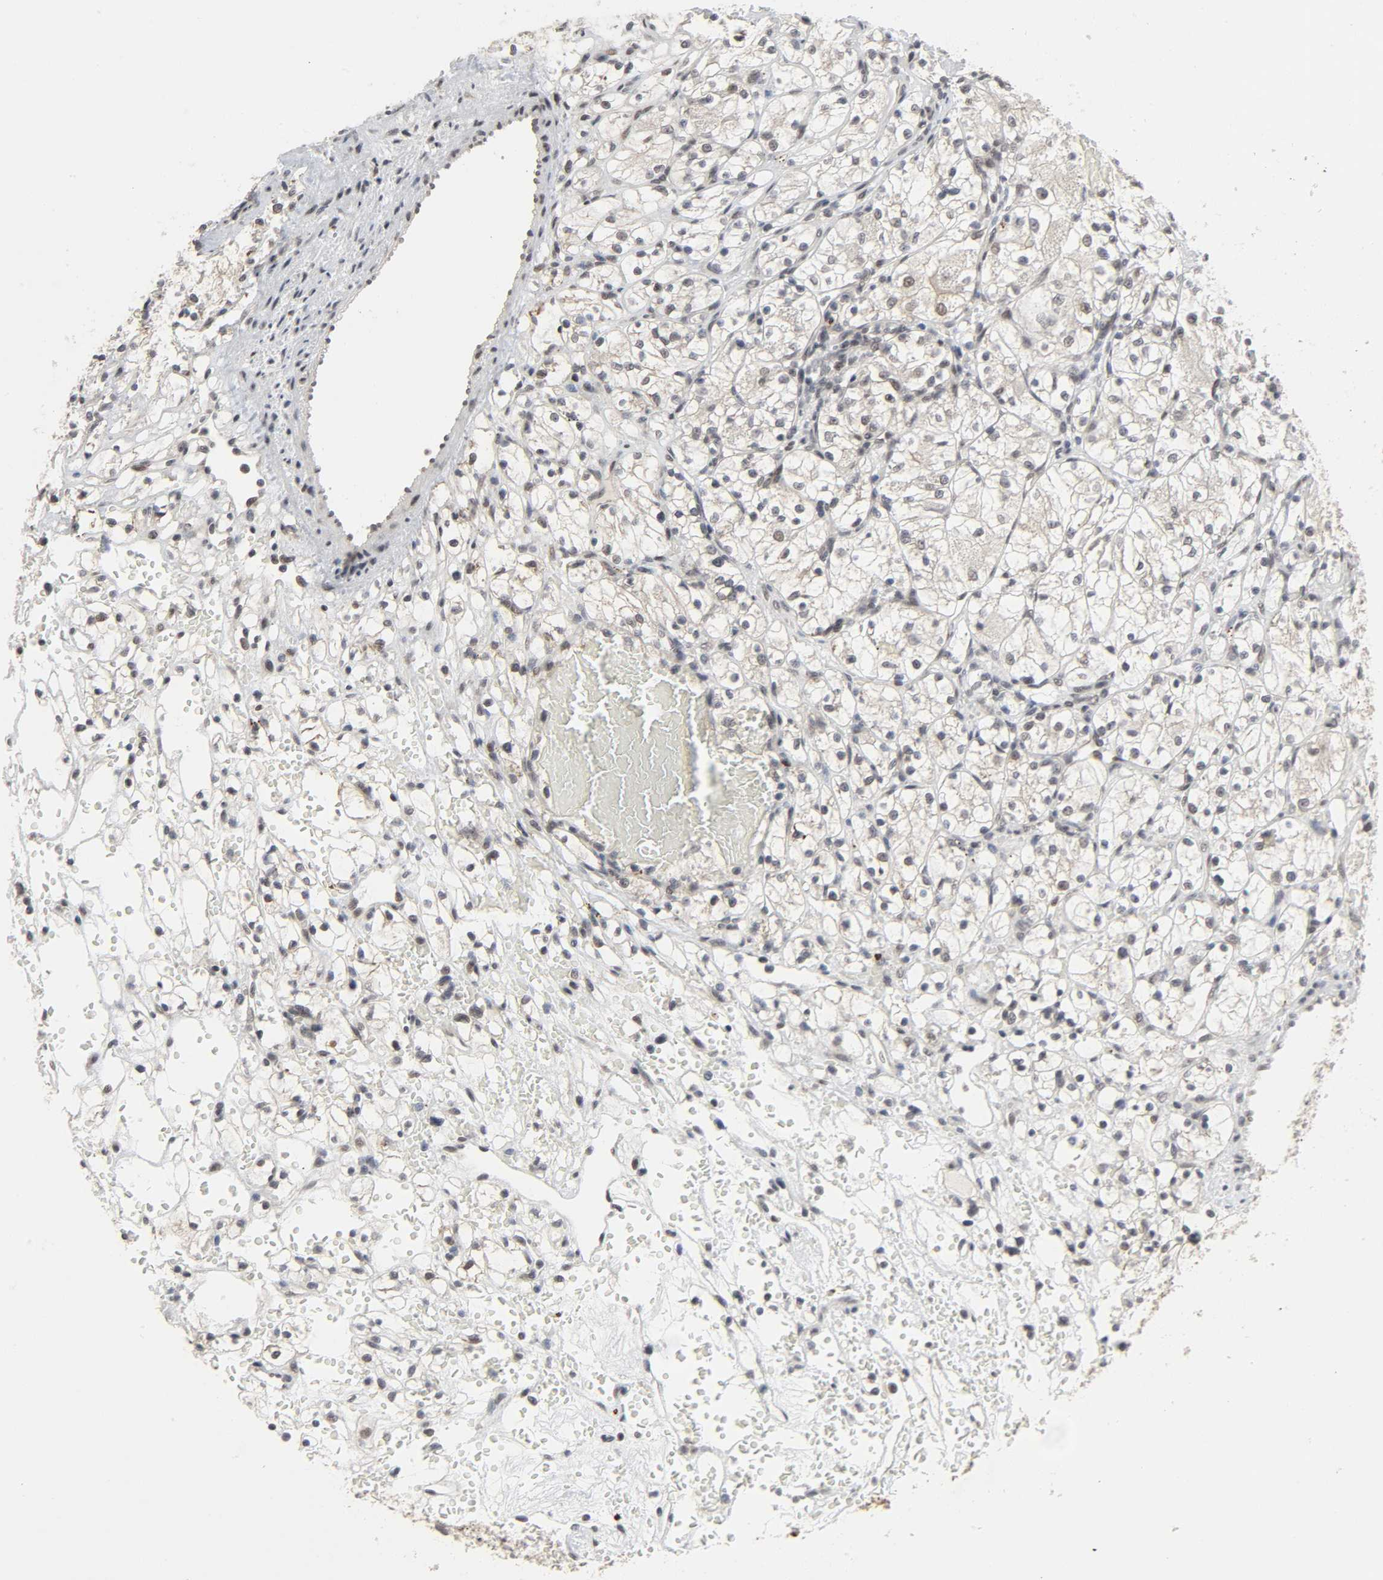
{"staining": {"intensity": "weak", "quantity": "<25%", "location": "nuclear"}, "tissue": "renal cancer", "cell_type": "Tumor cells", "image_type": "cancer", "snomed": [{"axis": "morphology", "description": "Adenocarcinoma, NOS"}, {"axis": "topography", "description": "Kidney"}], "caption": "A histopathology image of human renal cancer (adenocarcinoma) is negative for staining in tumor cells. Brightfield microscopy of immunohistochemistry (IHC) stained with DAB (3,3'-diaminobenzidine) (brown) and hematoxylin (blue), captured at high magnification.", "gene": "MUC1", "patient": {"sex": "female", "age": 60}}